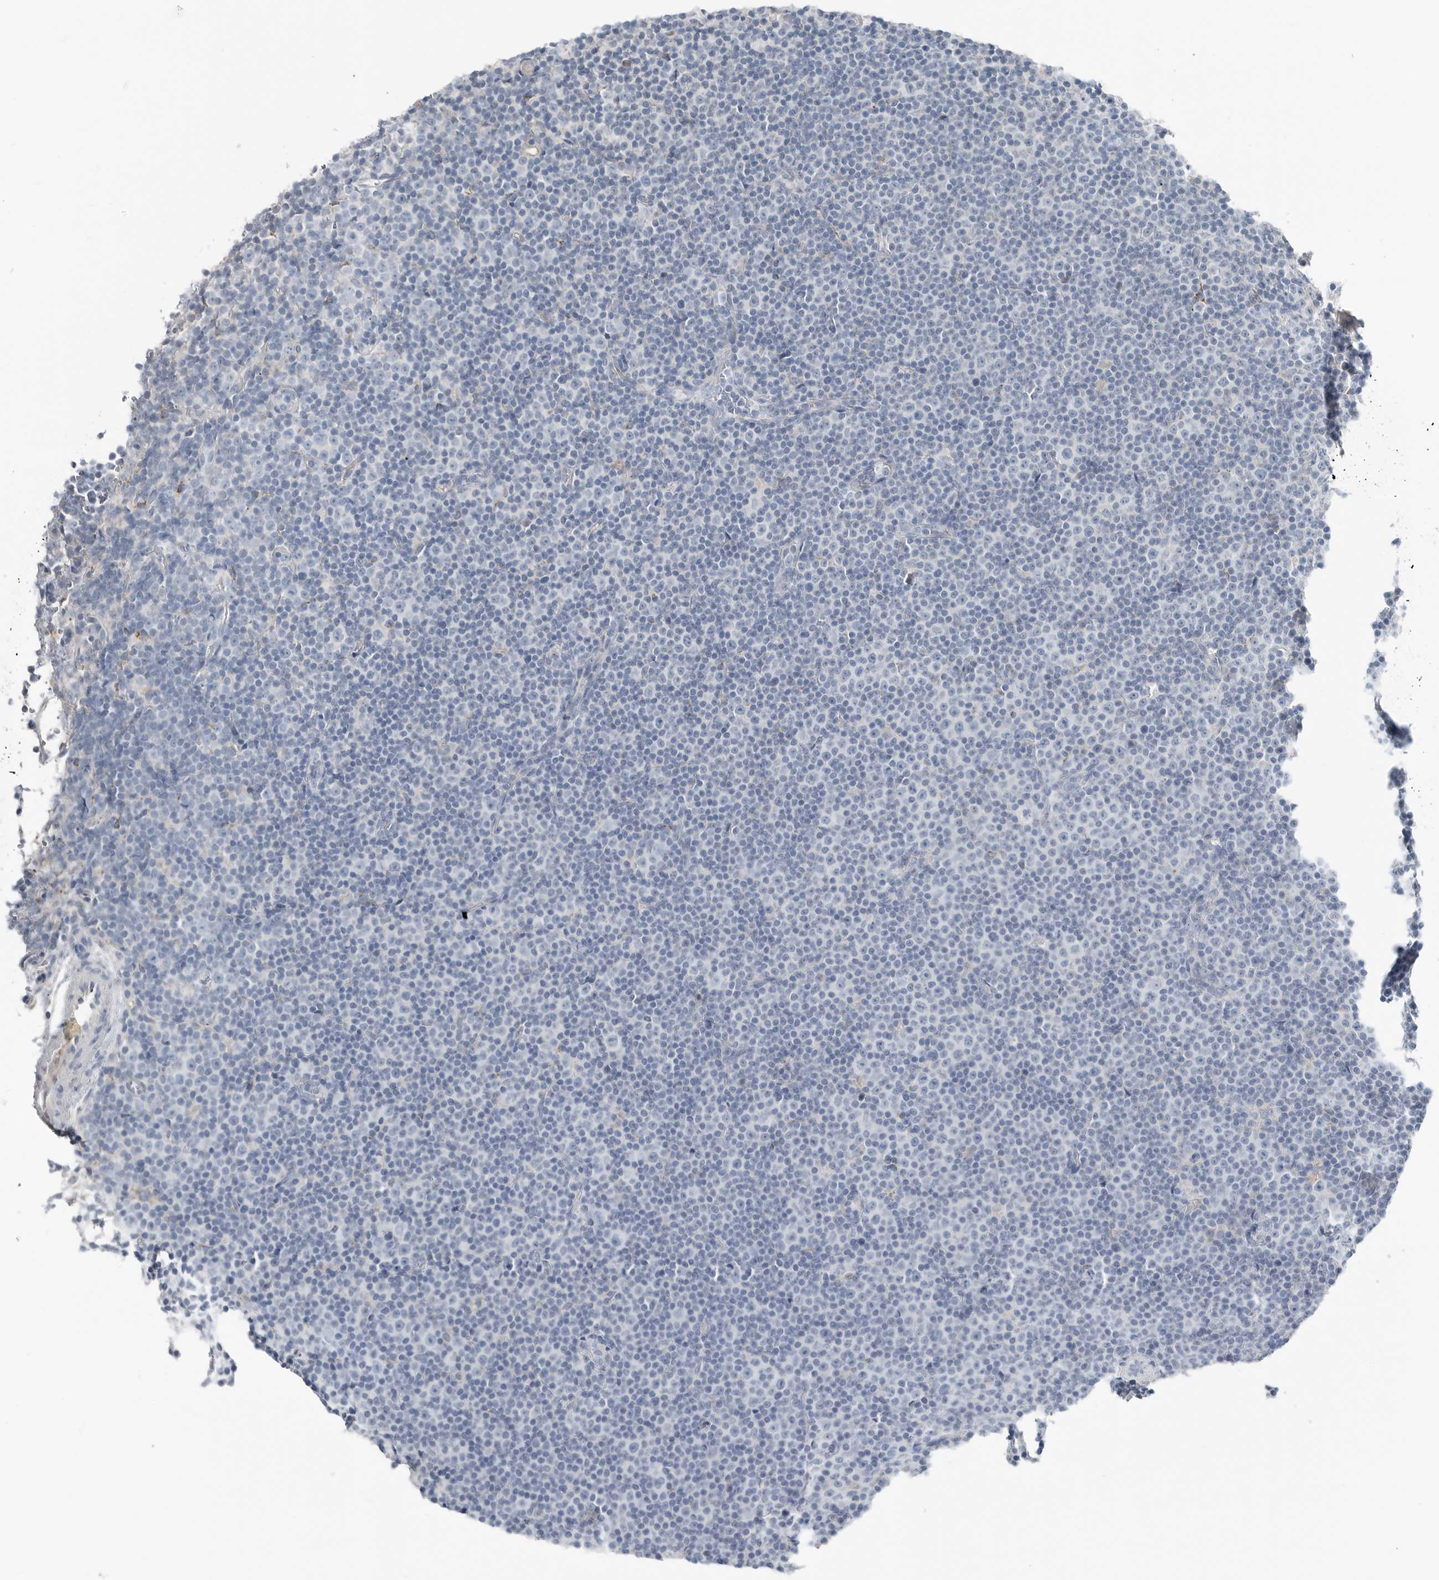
{"staining": {"intensity": "negative", "quantity": "none", "location": "none"}, "tissue": "lymphoma", "cell_type": "Tumor cells", "image_type": "cancer", "snomed": [{"axis": "morphology", "description": "Malignant lymphoma, non-Hodgkin's type, Low grade"}, {"axis": "topography", "description": "Lymph node"}], "caption": "Immunohistochemical staining of human low-grade malignant lymphoma, non-Hodgkin's type reveals no significant expression in tumor cells. (DAB IHC with hematoxylin counter stain).", "gene": "SERPINB7", "patient": {"sex": "female", "age": 67}}